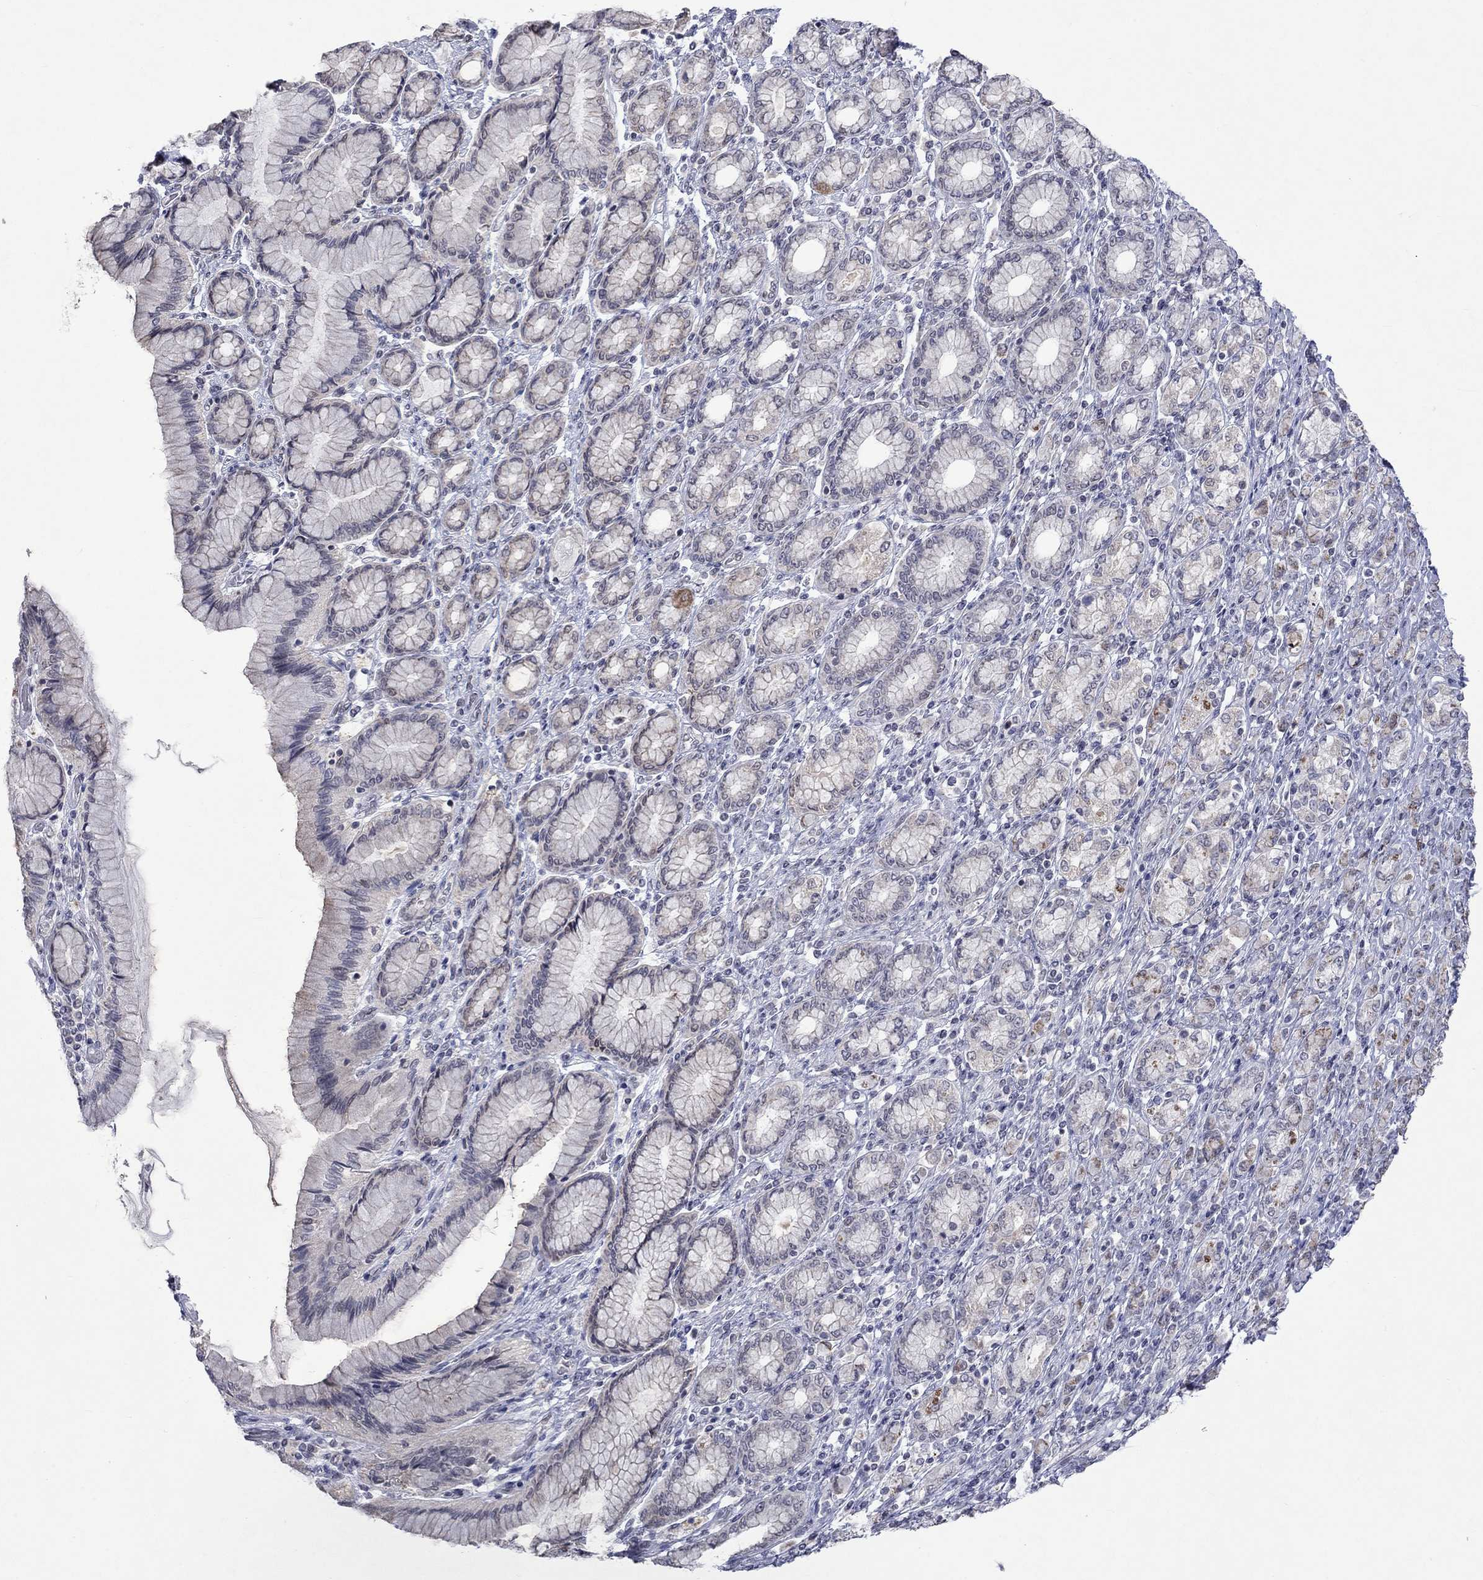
{"staining": {"intensity": "moderate", "quantity": "<25%", "location": "cytoplasmic/membranous"}, "tissue": "stomach cancer", "cell_type": "Tumor cells", "image_type": "cancer", "snomed": [{"axis": "morphology", "description": "Normal tissue, NOS"}, {"axis": "morphology", "description": "Adenocarcinoma, NOS"}, {"axis": "topography", "description": "Stomach"}], "caption": "Immunohistochemistry micrograph of neoplastic tissue: human stomach cancer (adenocarcinoma) stained using immunohistochemistry exhibits low levels of moderate protein expression localized specifically in the cytoplasmic/membranous of tumor cells, appearing as a cytoplasmic/membranous brown color.", "gene": "TMEM143", "patient": {"sex": "female", "age": 79}}